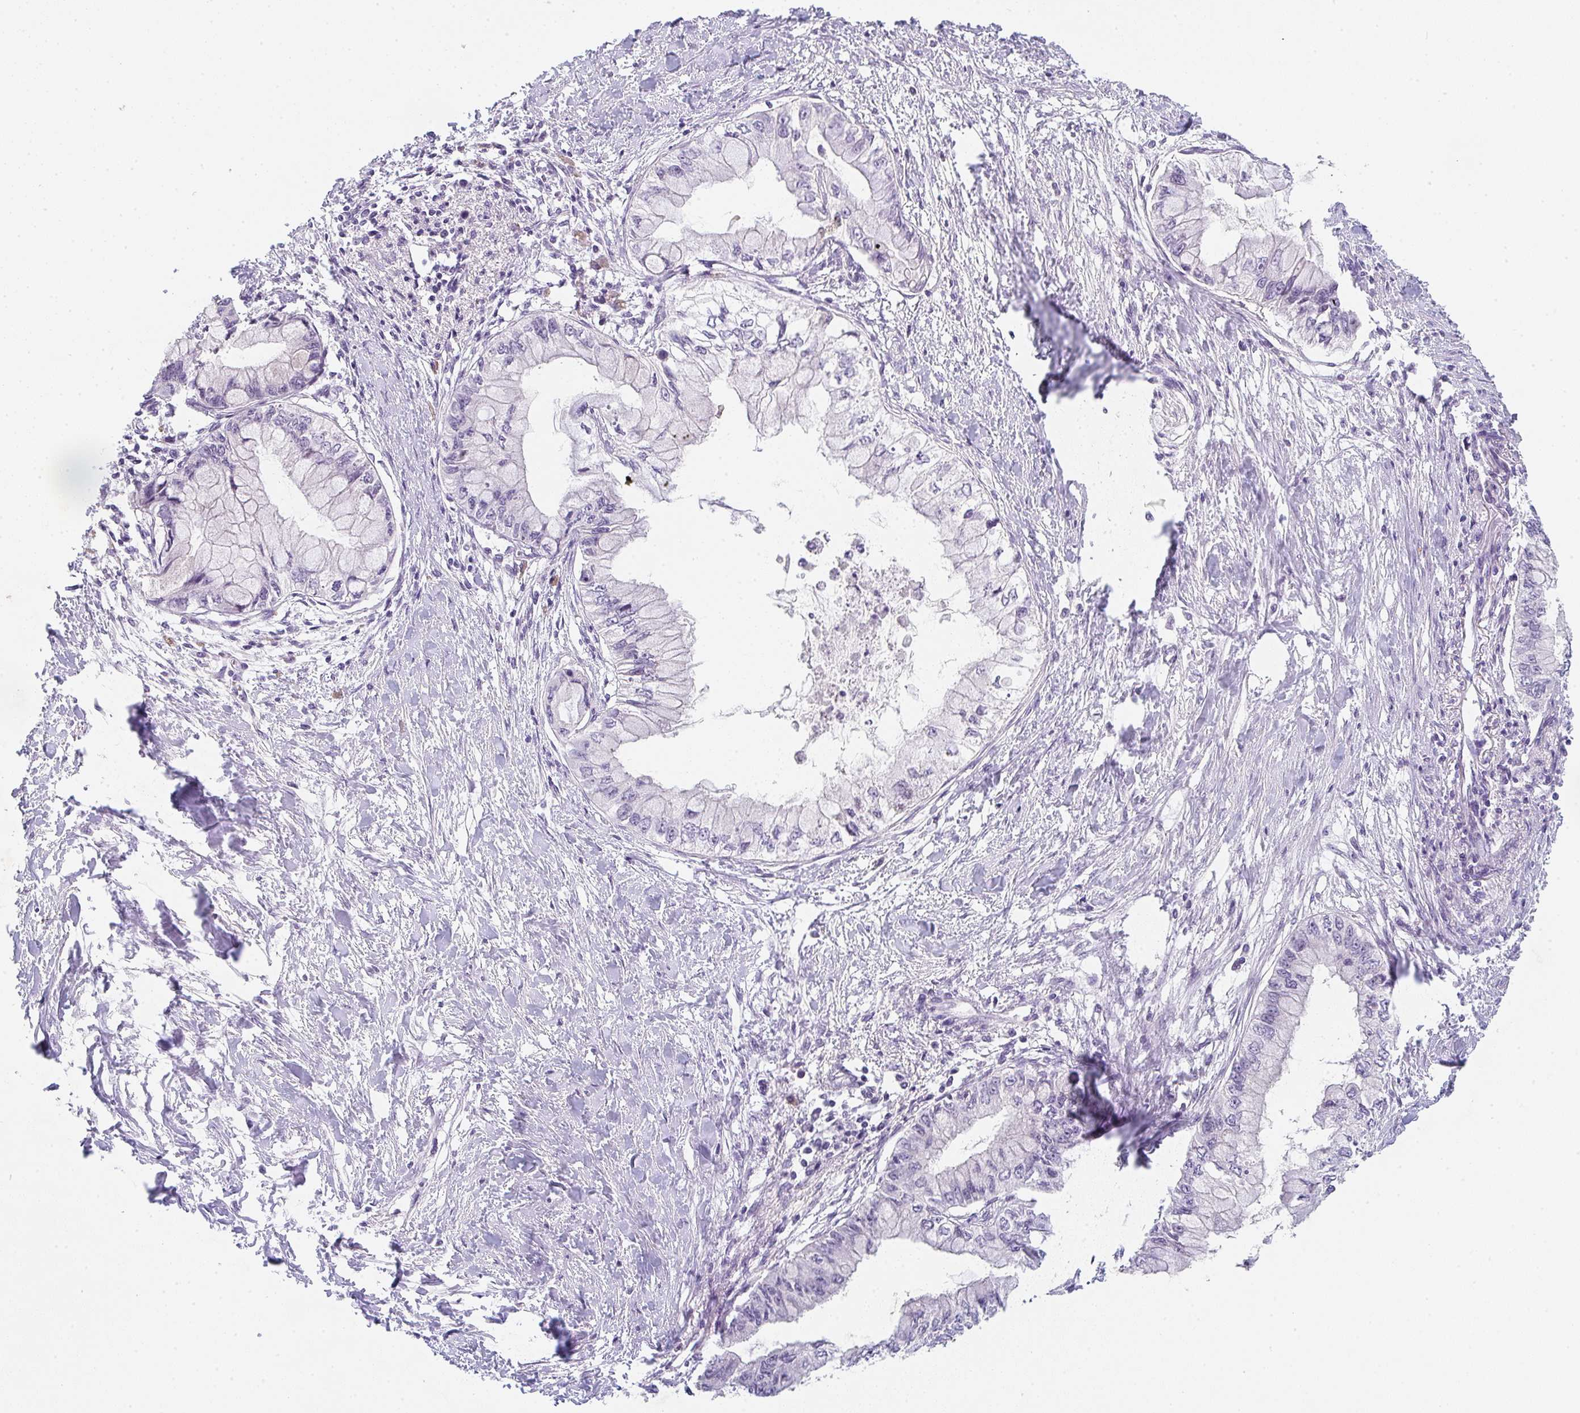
{"staining": {"intensity": "negative", "quantity": "none", "location": "none"}, "tissue": "pancreatic cancer", "cell_type": "Tumor cells", "image_type": "cancer", "snomed": [{"axis": "morphology", "description": "Adenocarcinoma, NOS"}, {"axis": "topography", "description": "Pancreas"}], "caption": "IHC histopathology image of human pancreatic cancer stained for a protein (brown), which shows no staining in tumor cells.", "gene": "TNFRSF10A", "patient": {"sex": "male", "age": 48}}